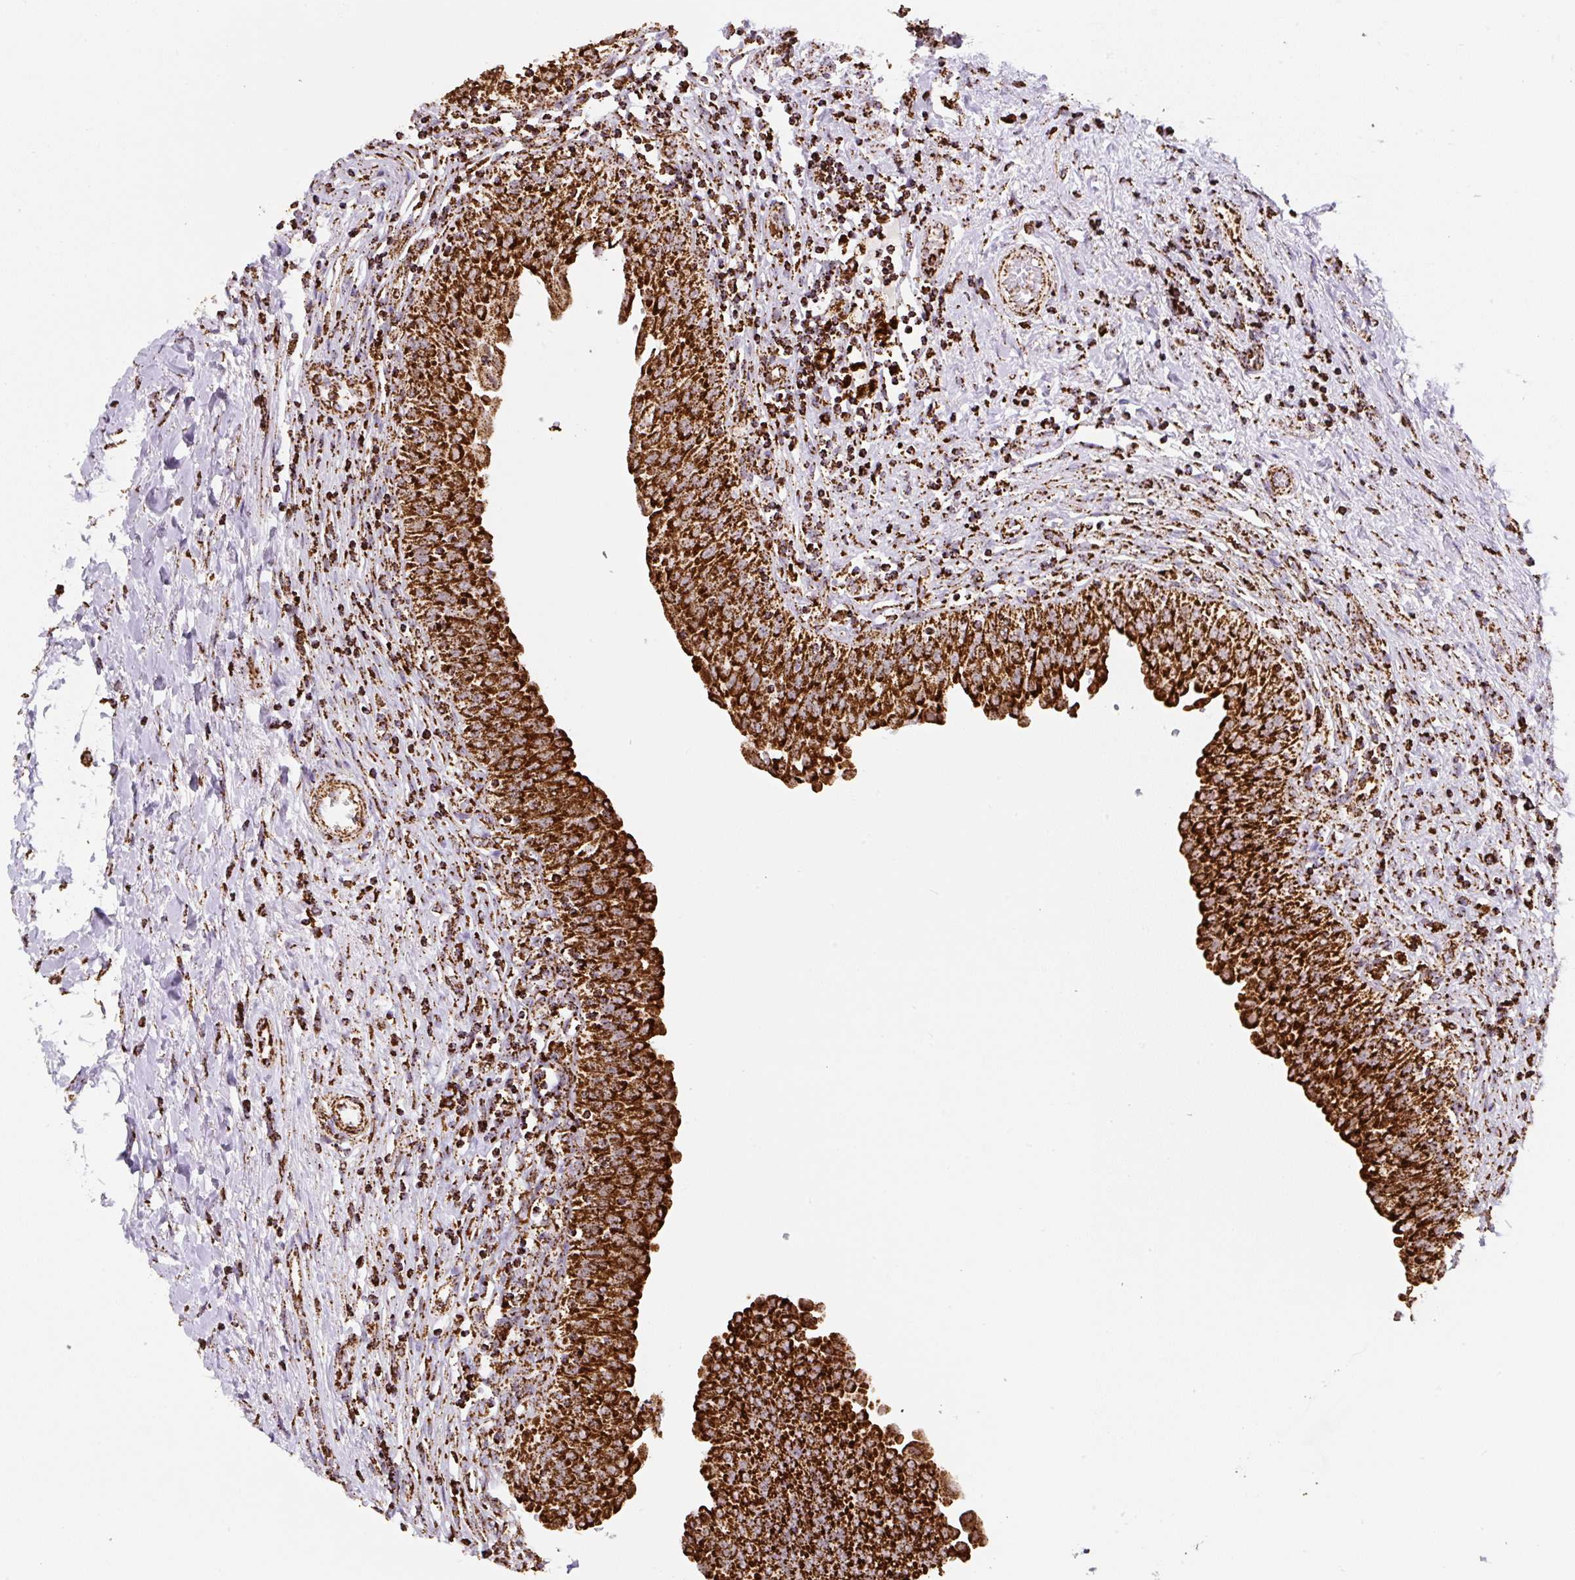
{"staining": {"intensity": "strong", "quantity": ">75%", "location": "cytoplasmic/membranous"}, "tissue": "urinary bladder", "cell_type": "Urothelial cells", "image_type": "normal", "snomed": [{"axis": "morphology", "description": "Normal tissue, NOS"}, {"axis": "topography", "description": "Urinary bladder"}], "caption": "High-power microscopy captured an immunohistochemistry micrograph of normal urinary bladder, revealing strong cytoplasmic/membranous staining in approximately >75% of urothelial cells.", "gene": "ATP5F1A", "patient": {"sex": "male", "age": 71}}